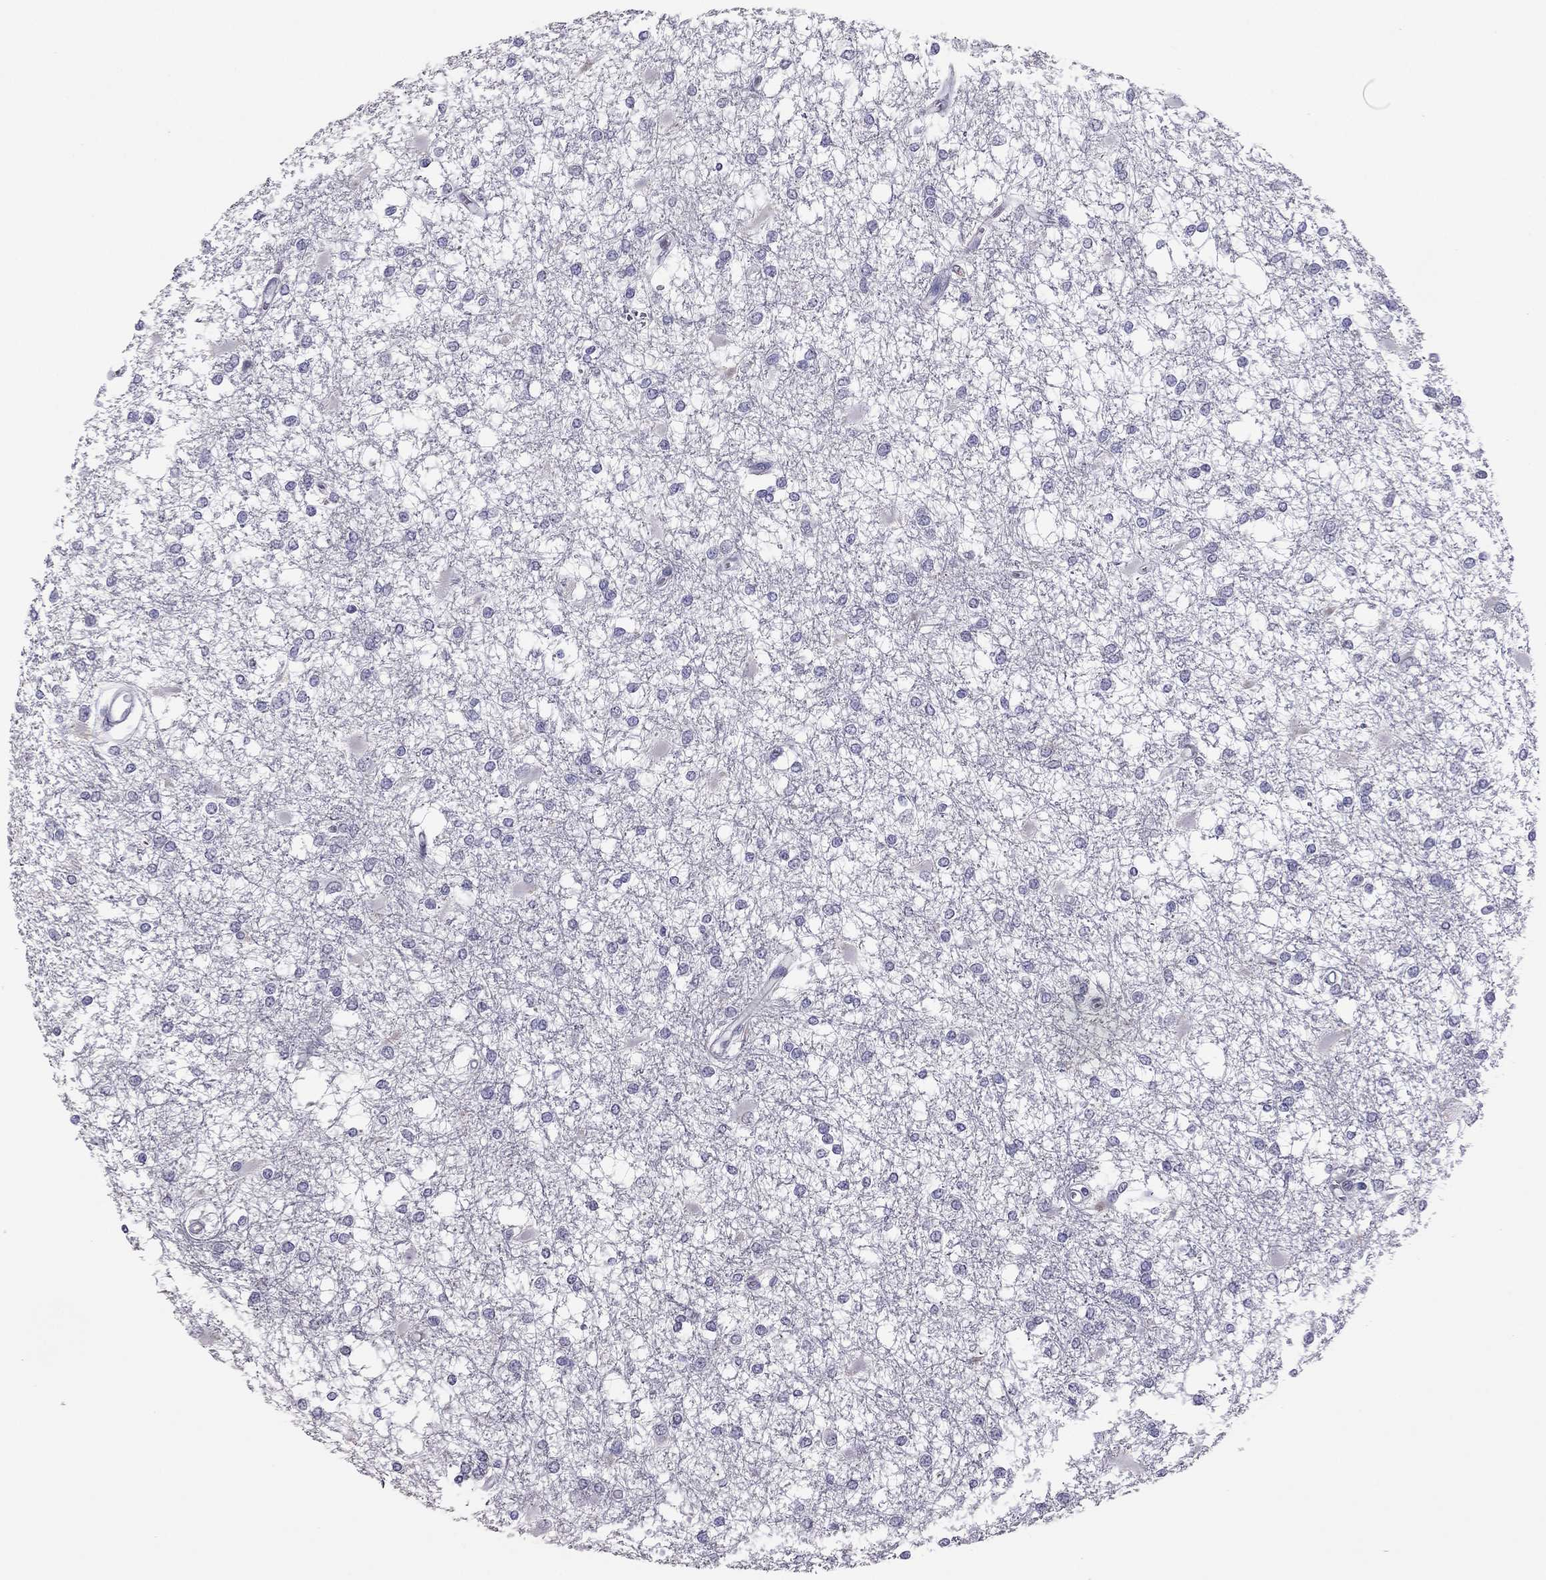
{"staining": {"intensity": "negative", "quantity": "none", "location": "none"}, "tissue": "glioma", "cell_type": "Tumor cells", "image_type": "cancer", "snomed": [{"axis": "morphology", "description": "Glioma, malignant, High grade"}, {"axis": "topography", "description": "Cerebral cortex"}], "caption": "DAB (3,3'-diaminobenzidine) immunohistochemical staining of human glioma demonstrates no significant positivity in tumor cells.", "gene": "RHO", "patient": {"sex": "male", "age": 79}}